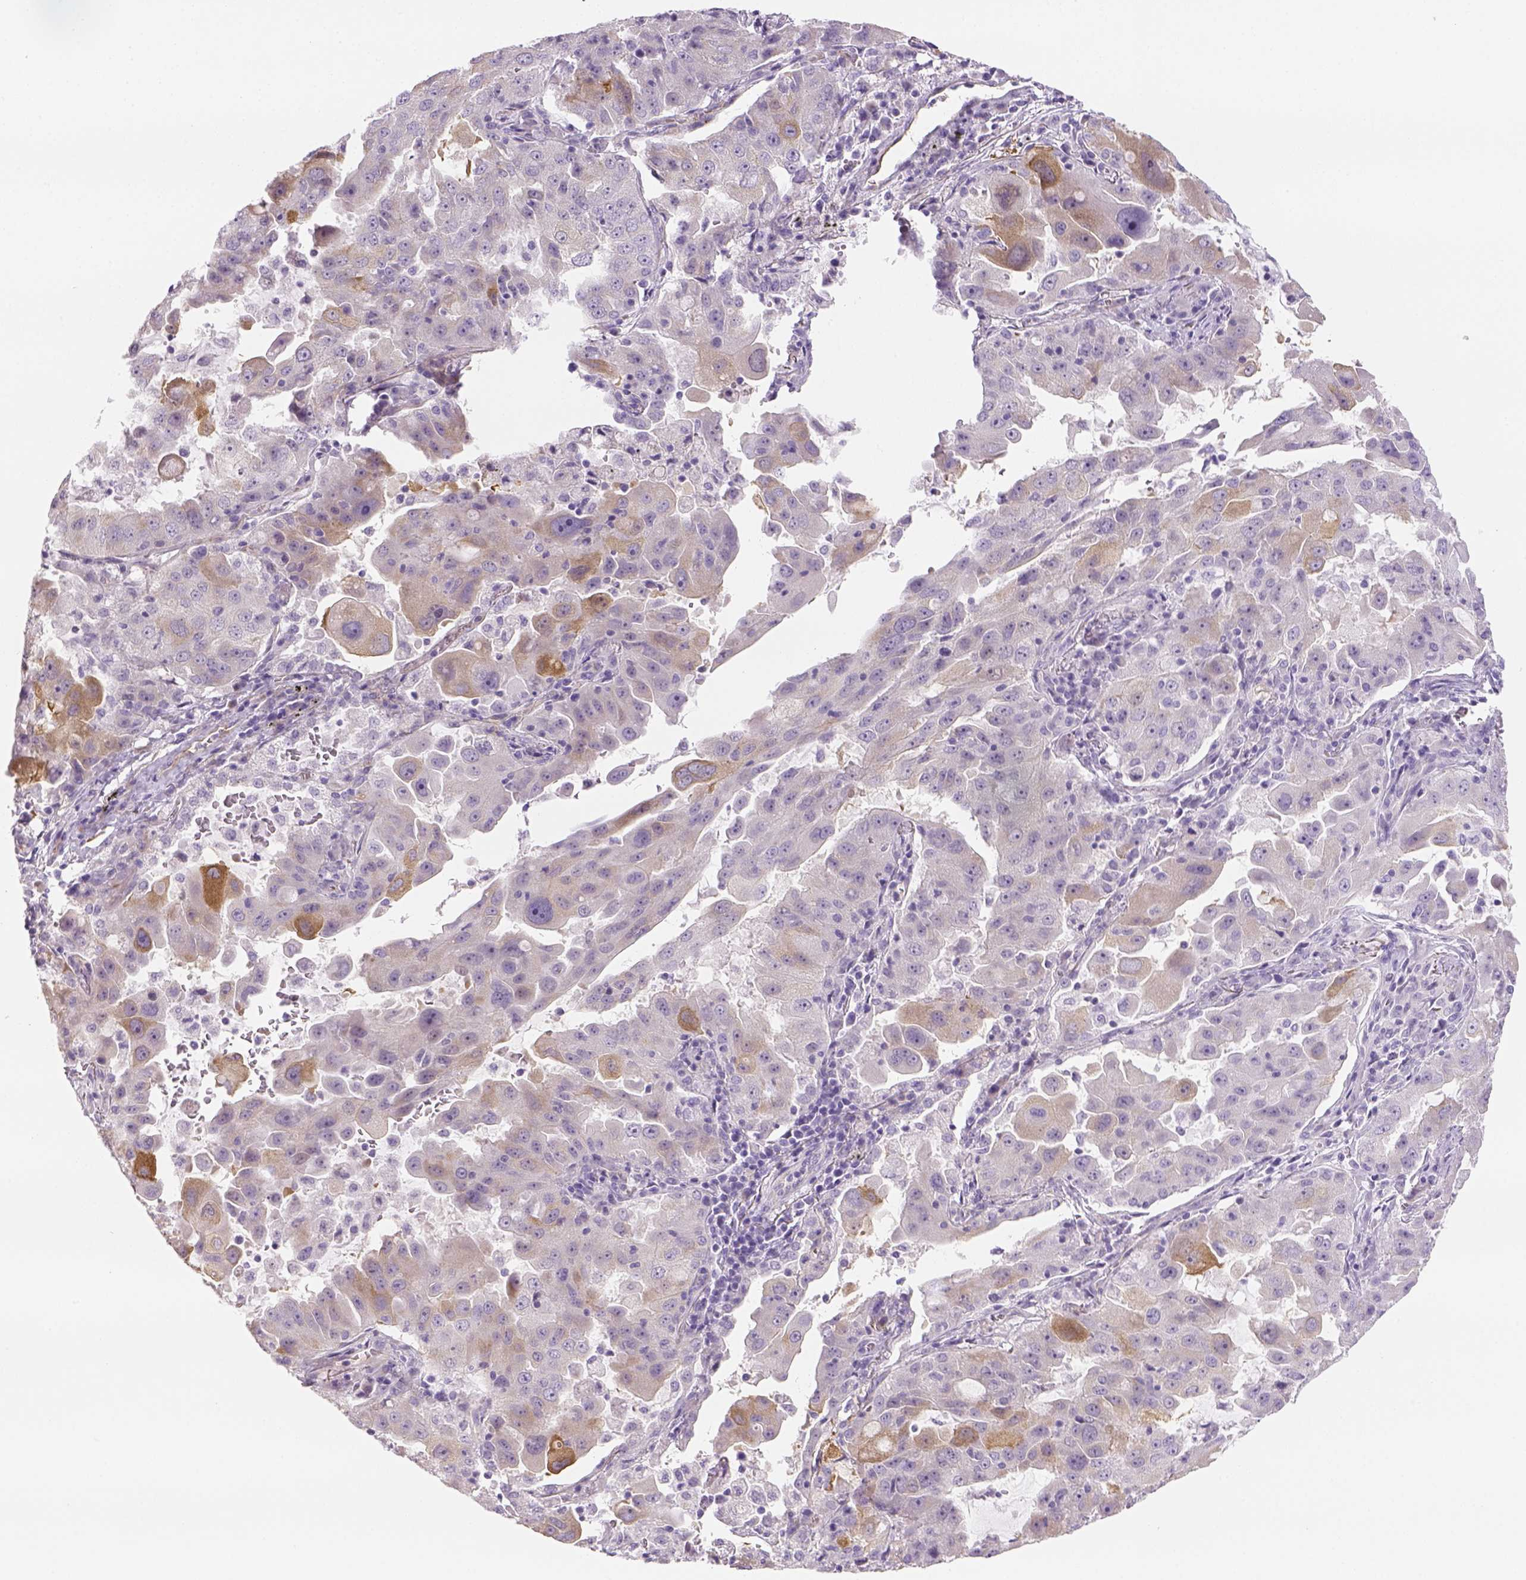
{"staining": {"intensity": "moderate", "quantity": "<25%", "location": "cytoplasmic/membranous"}, "tissue": "lung cancer", "cell_type": "Tumor cells", "image_type": "cancer", "snomed": [{"axis": "morphology", "description": "Adenocarcinoma, NOS"}, {"axis": "topography", "description": "Lung"}], "caption": "DAB (3,3'-diaminobenzidine) immunohistochemical staining of human lung cancer (adenocarcinoma) displays moderate cytoplasmic/membranous protein expression in about <25% of tumor cells.", "gene": "CACNB1", "patient": {"sex": "female", "age": 61}}